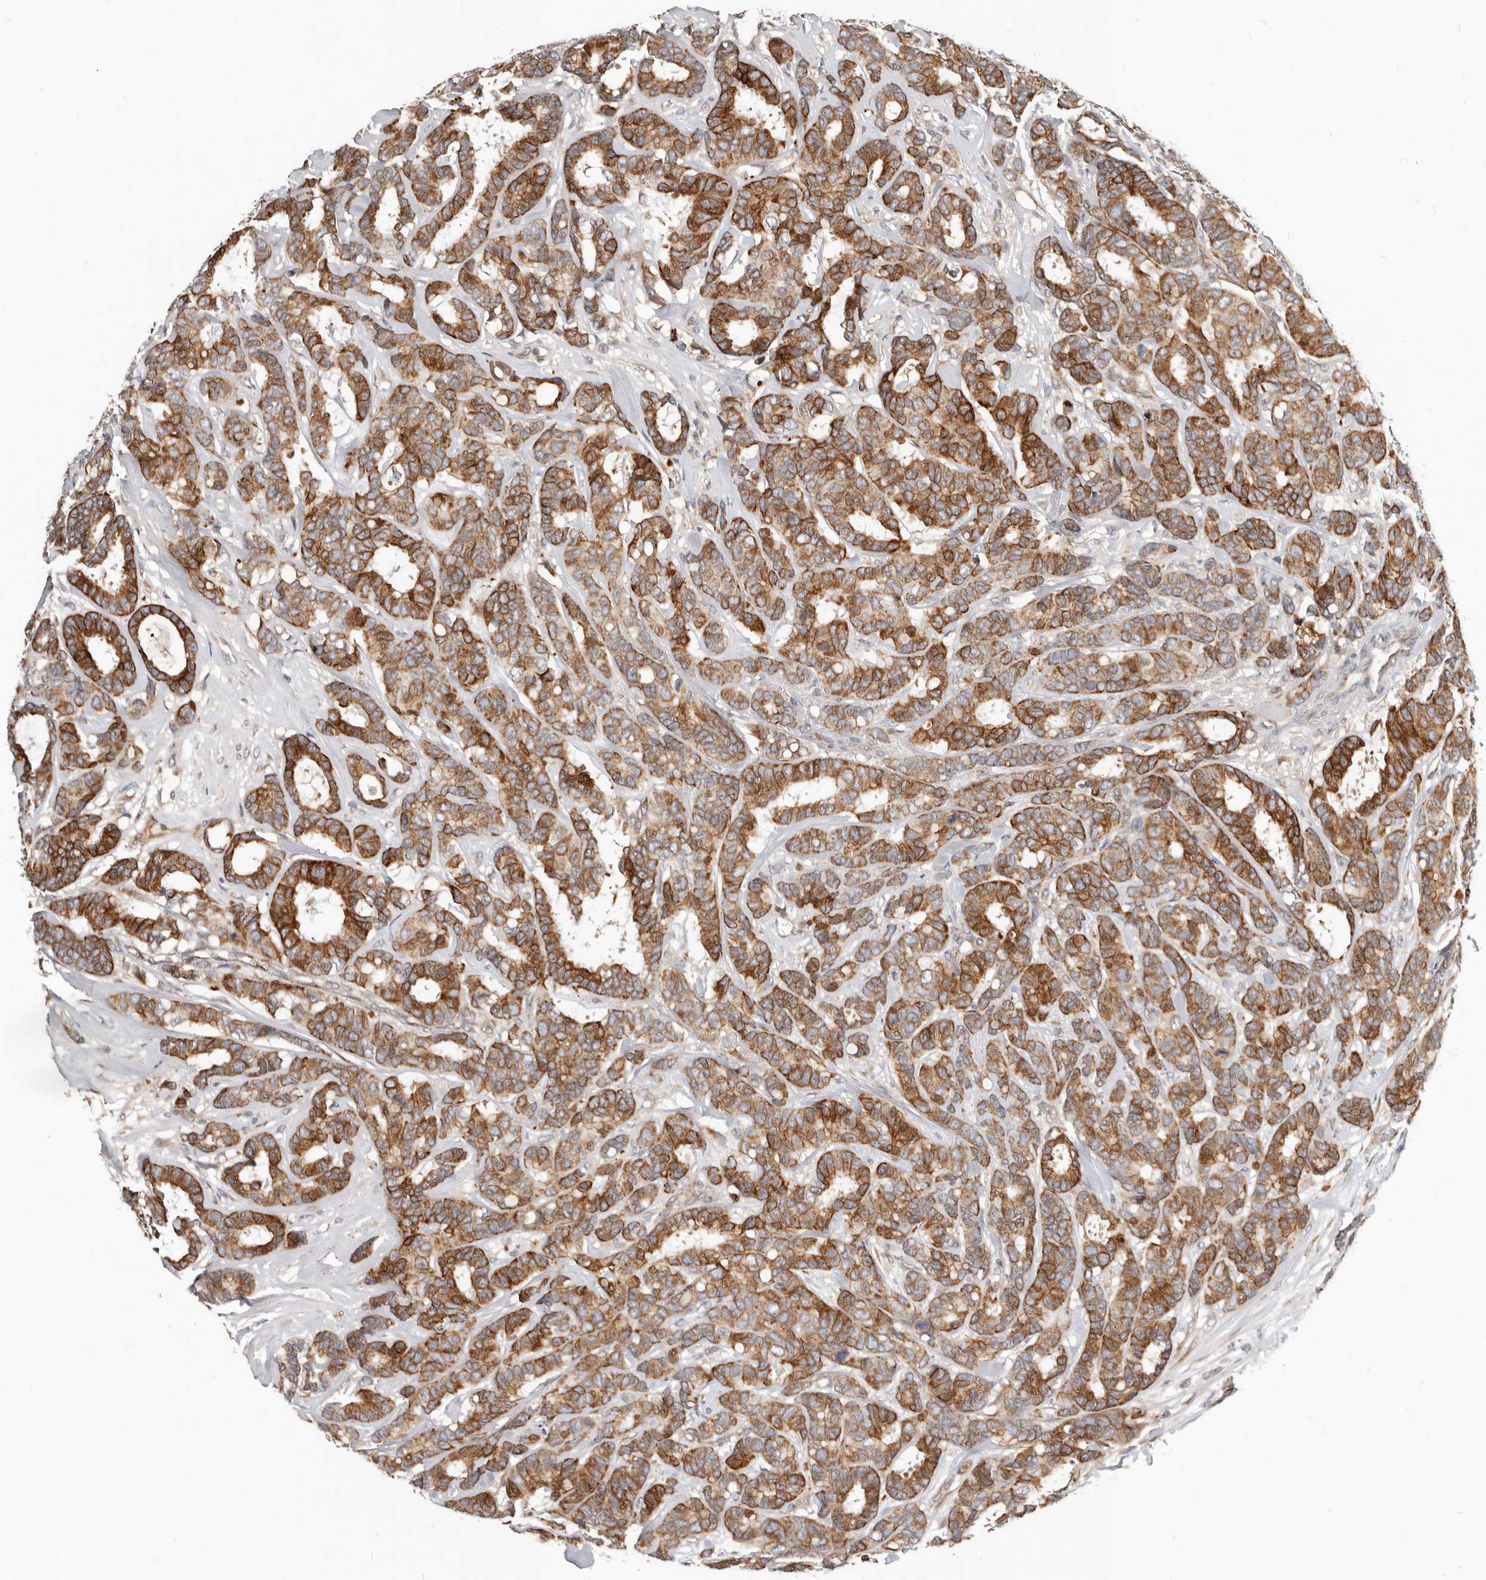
{"staining": {"intensity": "strong", "quantity": ">75%", "location": "cytoplasmic/membranous"}, "tissue": "breast cancer", "cell_type": "Tumor cells", "image_type": "cancer", "snomed": [{"axis": "morphology", "description": "Duct carcinoma"}, {"axis": "topography", "description": "Breast"}], "caption": "Immunohistochemistry (IHC) histopathology image of intraductal carcinoma (breast) stained for a protein (brown), which exhibits high levels of strong cytoplasmic/membranous positivity in approximately >75% of tumor cells.", "gene": "NPY4R", "patient": {"sex": "female", "age": 87}}